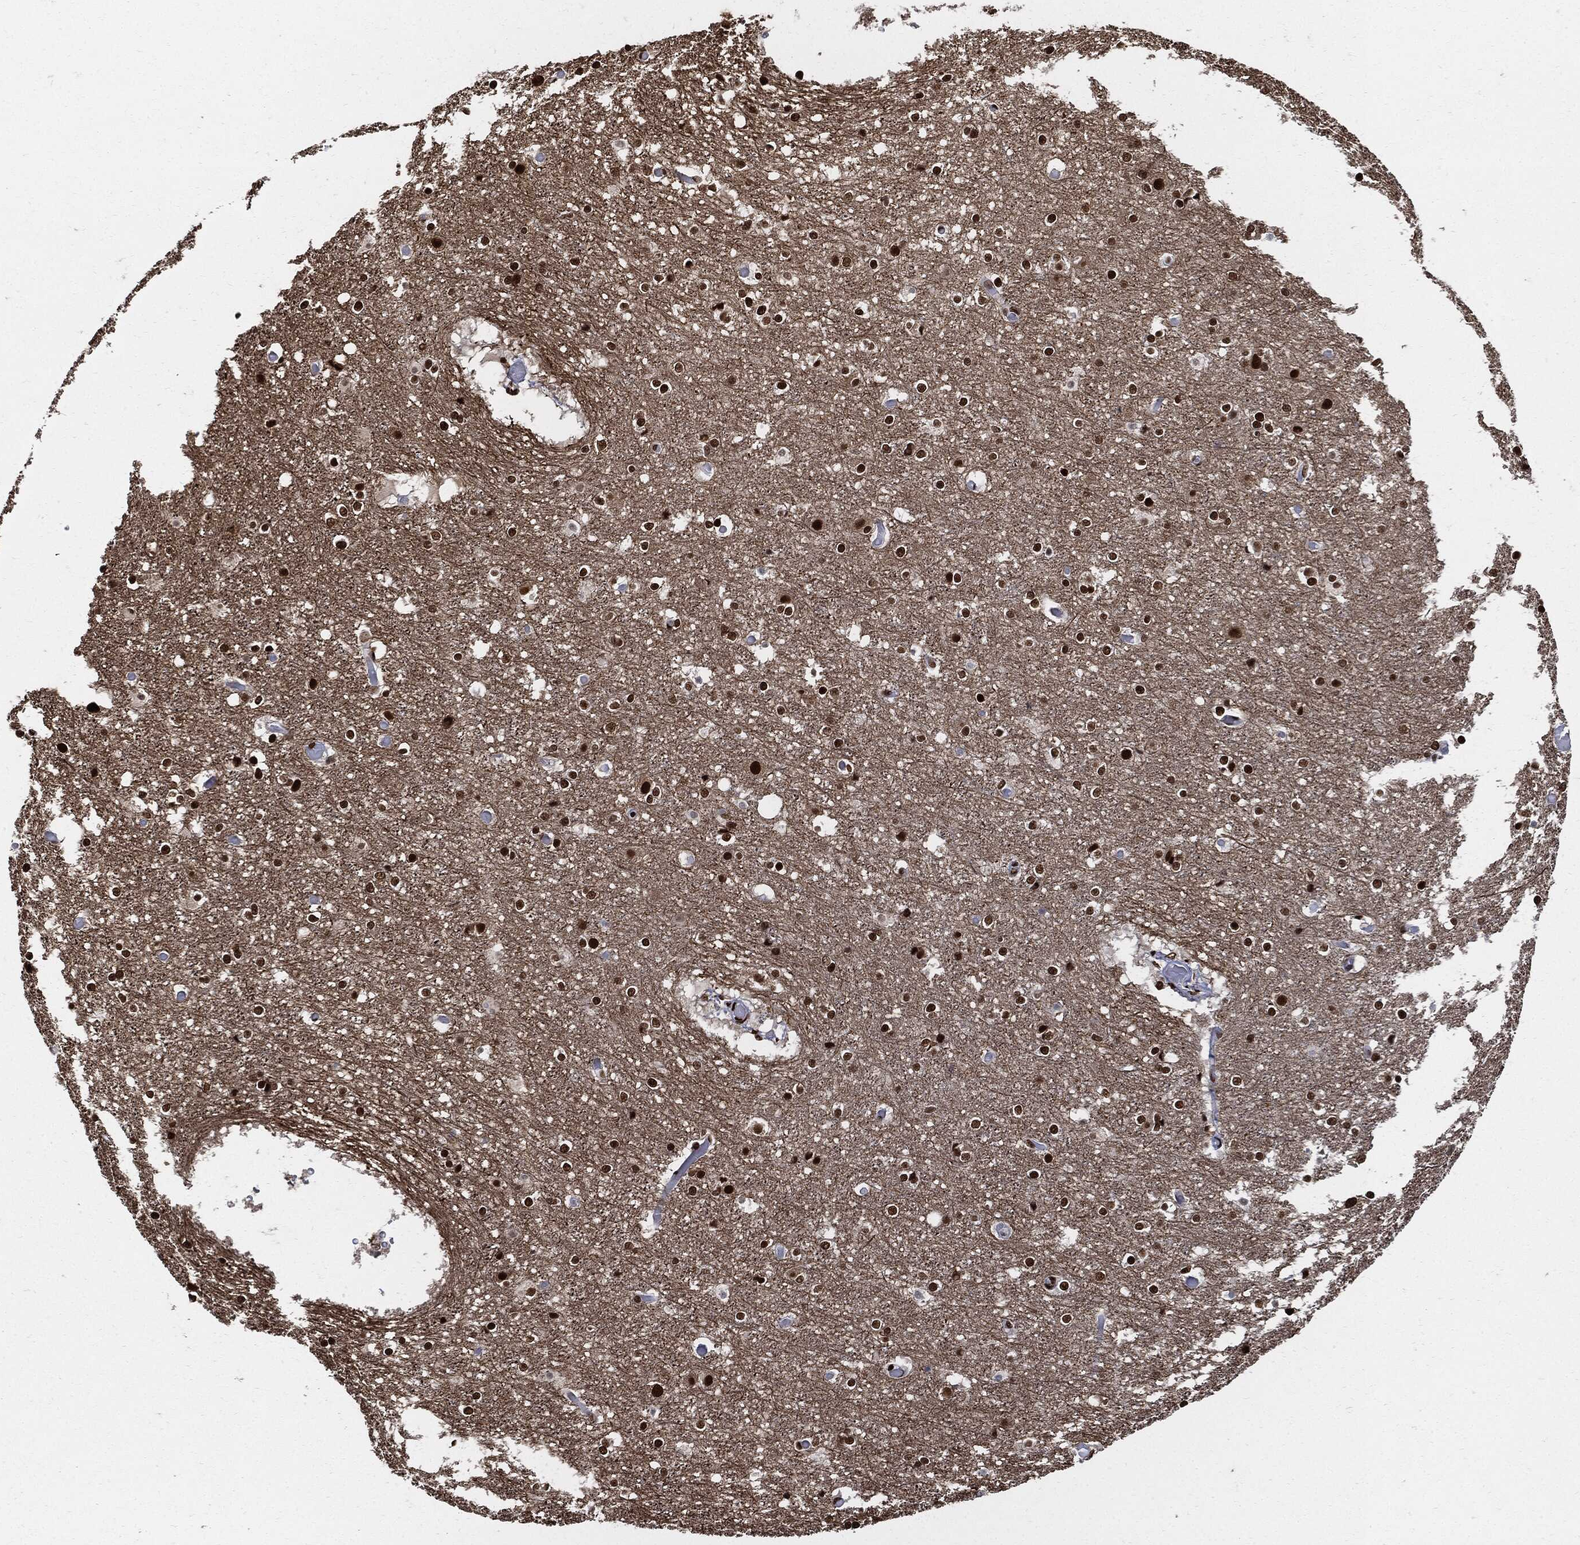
{"staining": {"intensity": "strong", "quantity": ">75%", "location": "nuclear"}, "tissue": "cerebral cortex", "cell_type": "Endothelial cells", "image_type": "normal", "snomed": [{"axis": "morphology", "description": "Normal tissue, NOS"}, {"axis": "topography", "description": "Cerebral cortex"}], "caption": "Protein expression analysis of normal cerebral cortex shows strong nuclear staining in approximately >75% of endothelial cells.", "gene": "RECQL", "patient": {"sex": "female", "age": 52}}